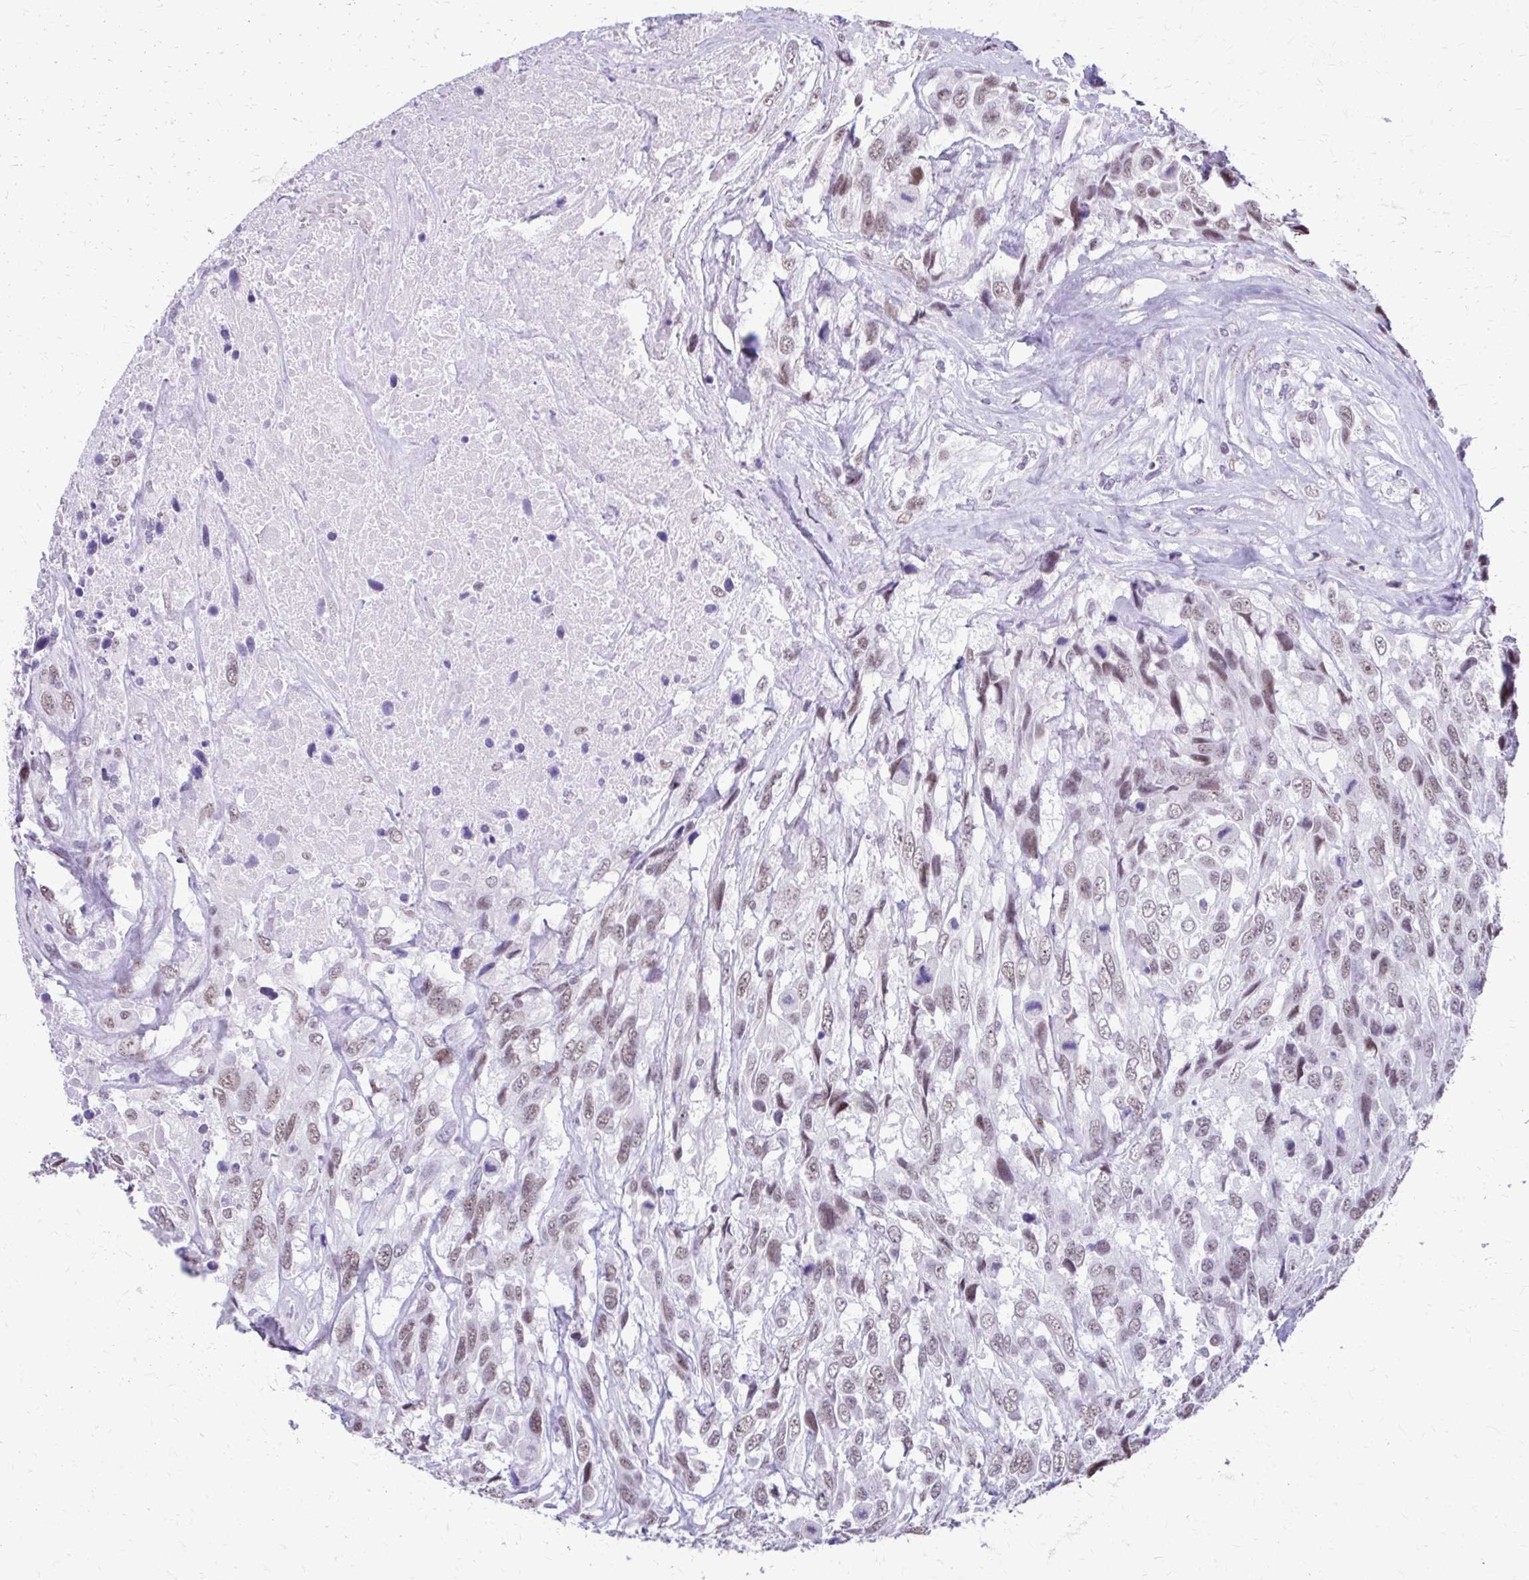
{"staining": {"intensity": "weak", "quantity": ">75%", "location": "nuclear"}, "tissue": "urothelial cancer", "cell_type": "Tumor cells", "image_type": "cancer", "snomed": [{"axis": "morphology", "description": "Urothelial carcinoma, High grade"}, {"axis": "topography", "description": "Urinary bladder"}], "caption": "Urothelial cancer stained with DAB (3,3'-diaminobenzidine) immunohistochemistry (IHC) reveals low levels of weak nuclear expression in about >75% of tumor cells. (brown staining indicates protein expression, while blue staining denotes nuclei).", "gene": "SS18", "patient": {"sex": "female", "age": 70}}